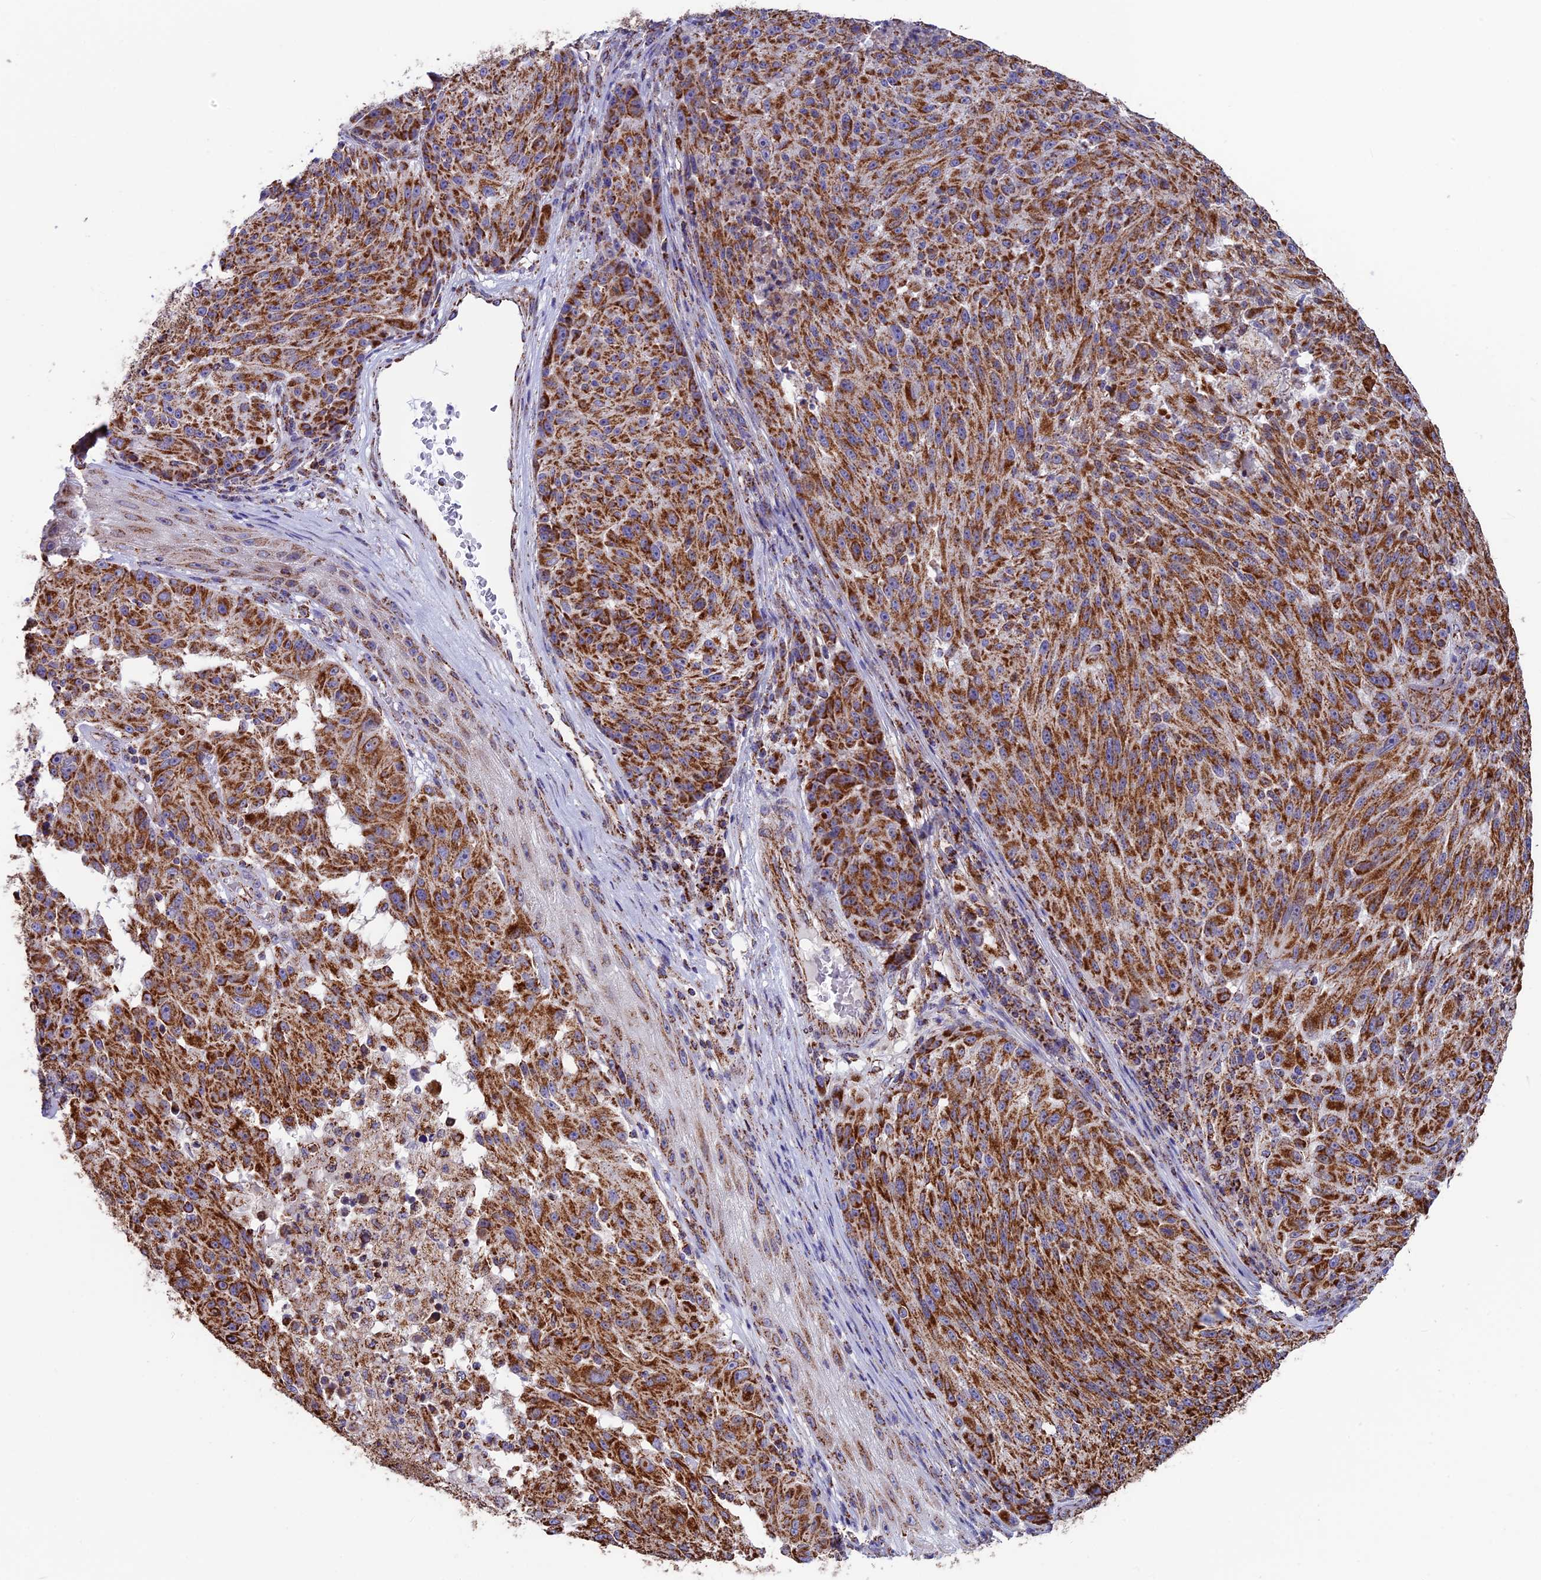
{"staining": {"intensity": "strong", "quantity": ">75%", "location": "cytoplasmic/membranous"}, "tissue": "melanoma", "cell_type": "Tumor cells", "image_type": "cancer", "snomed": [{"axis": "morphology", "description": "Malignant melanoma, NOS"}, {"axis": "topography", "description": "Skin"}], "caption": "A brown stain shows strong cytoplasmic/membranous positivity of a protein in melanoma tumor cells.", "gene": "CS", "patient": {"sex": "male", "age": 53}}